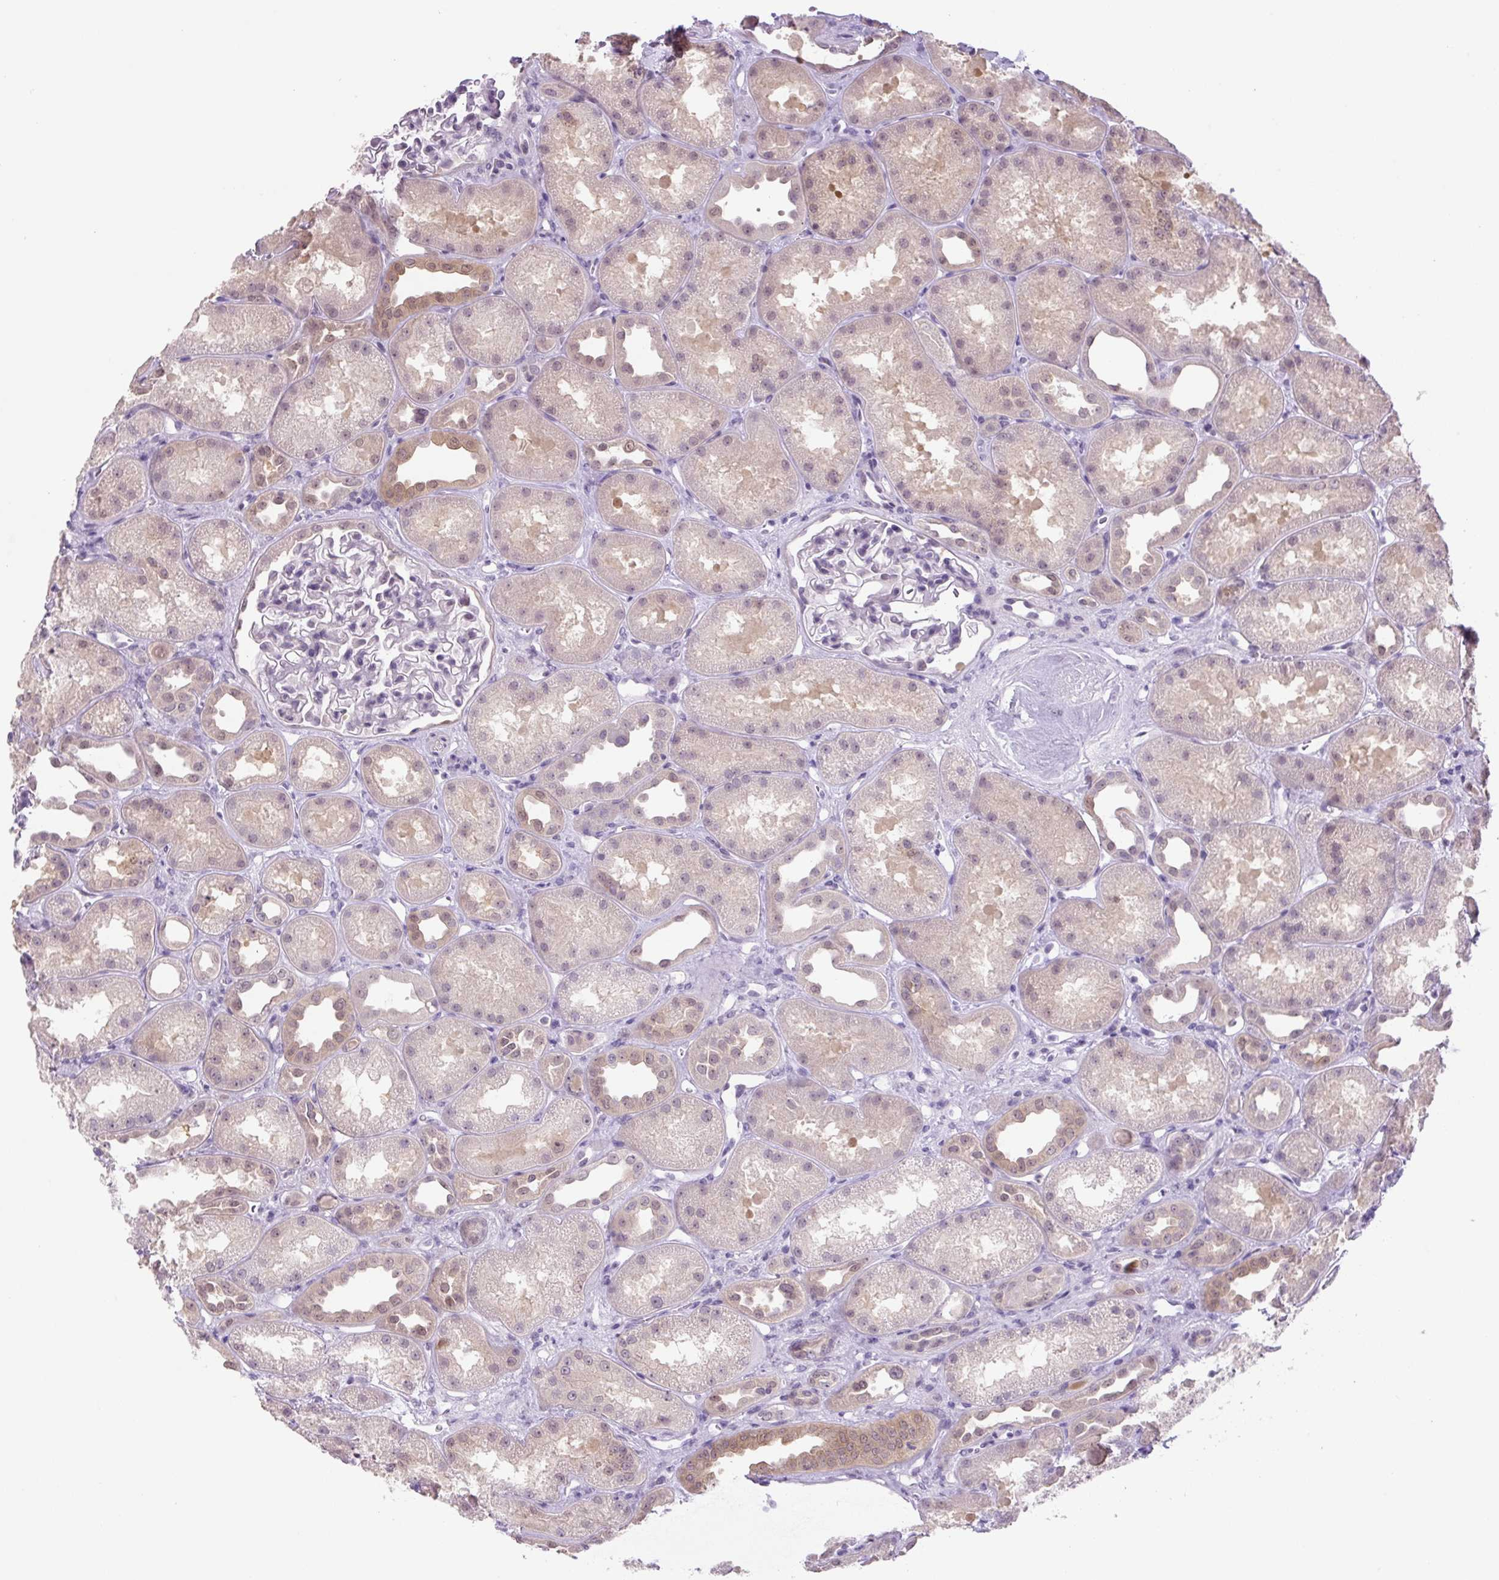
{"staining": {"intensity": "negative", "quantity": "none", "location": "none"}, "tissue": "kidney", "cell_type": "Cells in glomeruli", "image_type": "normal", "snomed": [{"axis": "morphology", "description": "Normal tissue, NOS"}, {"axis": "topography", "description": "Kidney"}], "caption": "DAB immunohistochemical staining of benign human kidney demonstrates no significant expression in cells in glomeruli. The staining is performed using DAB brown chromogen with nuclei counter-stained in using hematoxylin.", "gene": "RYBP", "patient": {"sex": "male", "age": 61}}